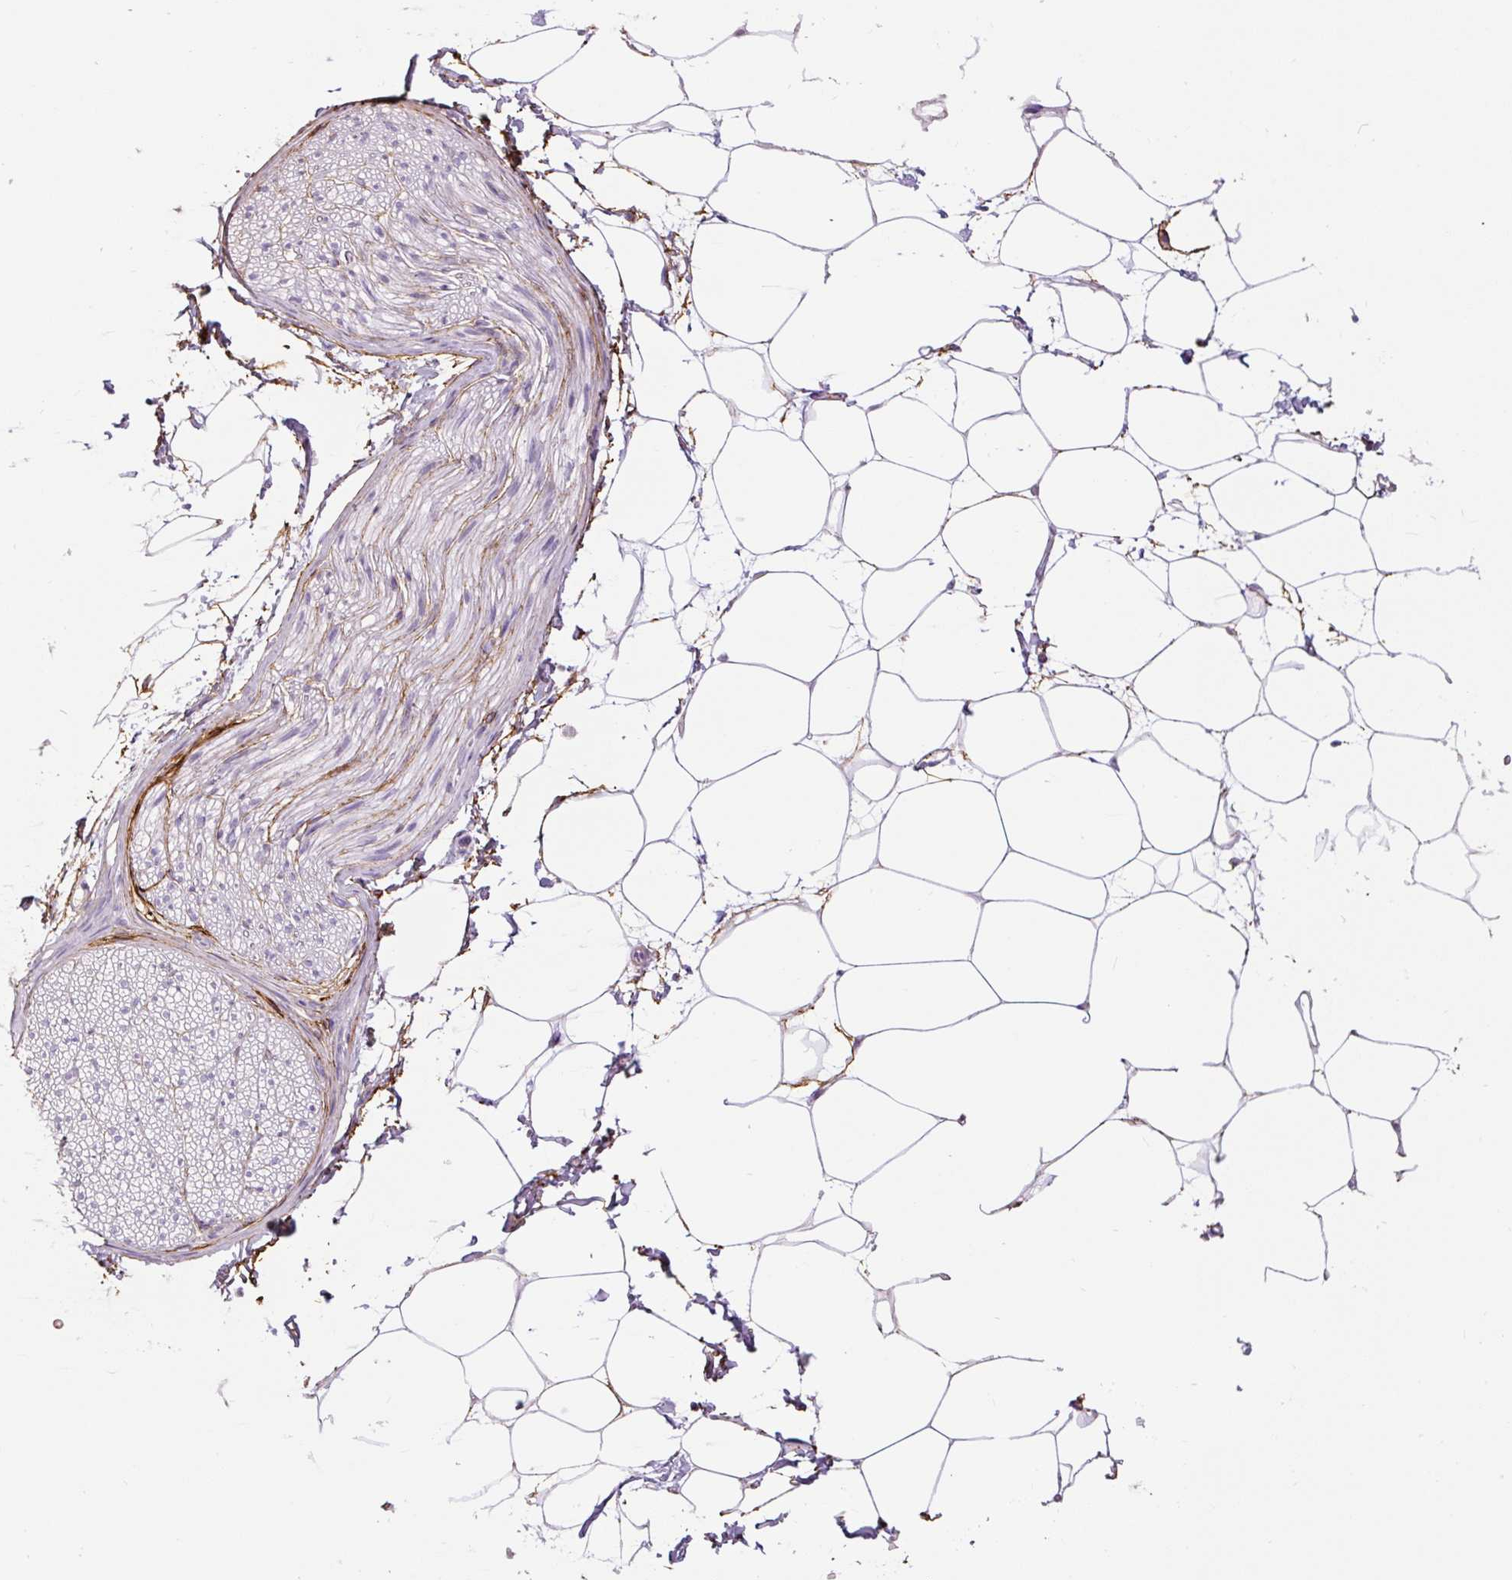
{"staining": {"intensity": "moderate", "quantity": "25%-75%", "location": "cytoplasmic/membranous"}, "tissue": "adipose tissue", "cell_type": "Adipocytes", "image_type": "normal", "snomed": [{"axis": "morphology", "description": "Normal tissue, NOS"}, {"axis": "topography", "description": "Adipose tissue"}, {"axis": "topography", "description": "Vascular tissue"}, {"axis": "topography", "description": "Rectum"}, {"axis": "topography", "description": "Peripheral nerve tissue"}], "caption": "Moderate cytoplasmic/membranous staining is seen in about 25%-75% of adipocytes in normal adipose tissue. The staining was performed using DAB, with brown indicating positive protein expression. Nuclei are stained blue with hematoxylin.", "gene": "FBN1", "patient": {"sex": "female", "age": 69}}